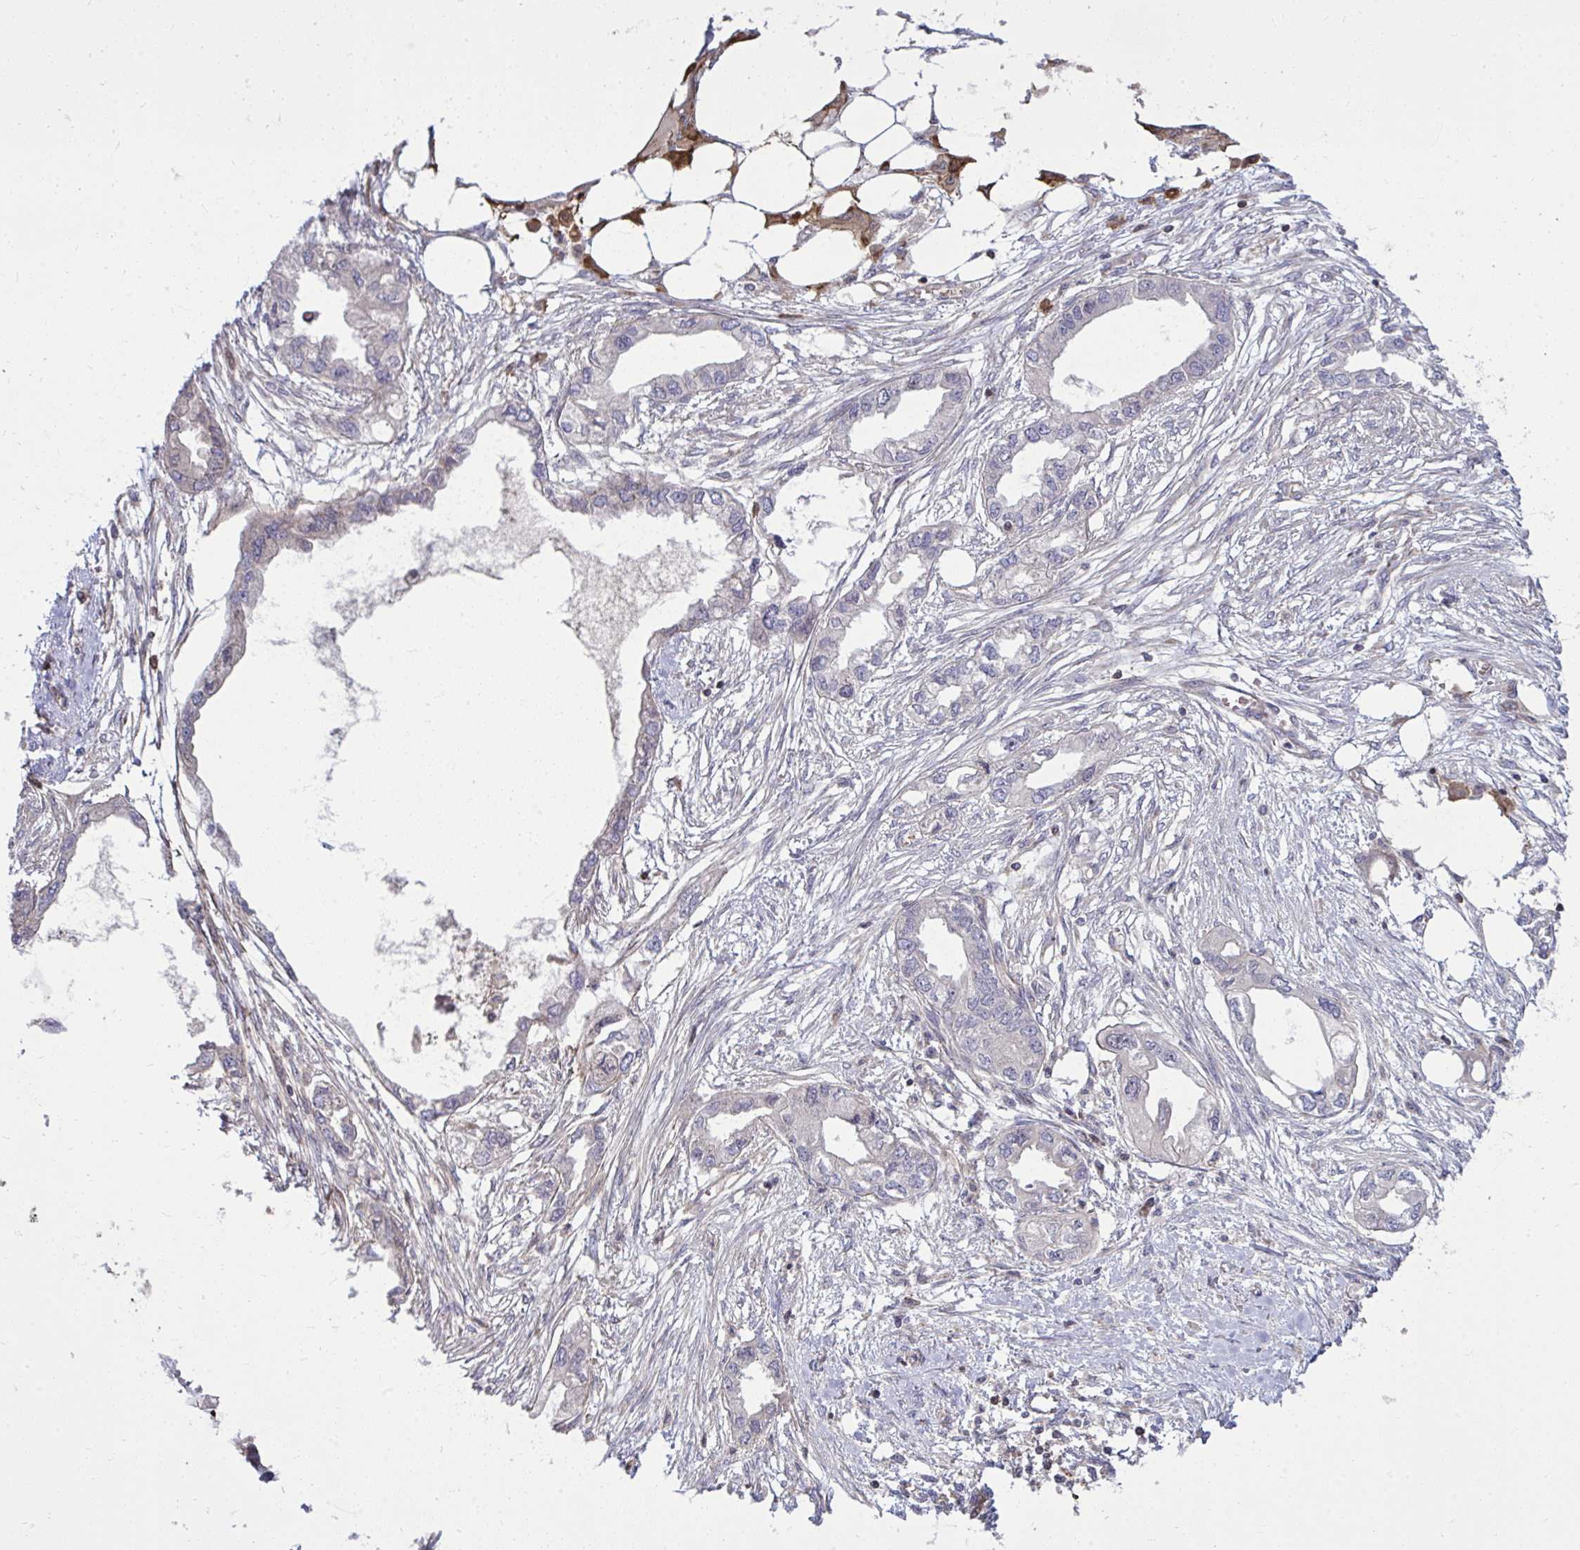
{"staining": {"intensity": "negative", "quantity": "none", "location": "none"}, "tissue": "endometrial cancer", "cell_type": "Tumor cells", "image_type": "cancer", "snomed": [{"axis": "morphology", "description": "Adenocarcinoma, NOS"}, {"axis": "morphology", "description": "Adenocarcinoma, metastatic, NOS"}, {"axis": "topography", "description": "Adipose tissue"}, {"axis": "topography", "description": "Endometrium"}], "caption": "Immunohistochemistry histopathology image of neoplastic tissue: adenocarcinoma (endometrial) stained with DAB (3,3'-diaminobenzidine) shows no significant protein staining in tumor cells.", "gene": "ZSCAN9", "patient": {"sex": "female", "age": 67}}